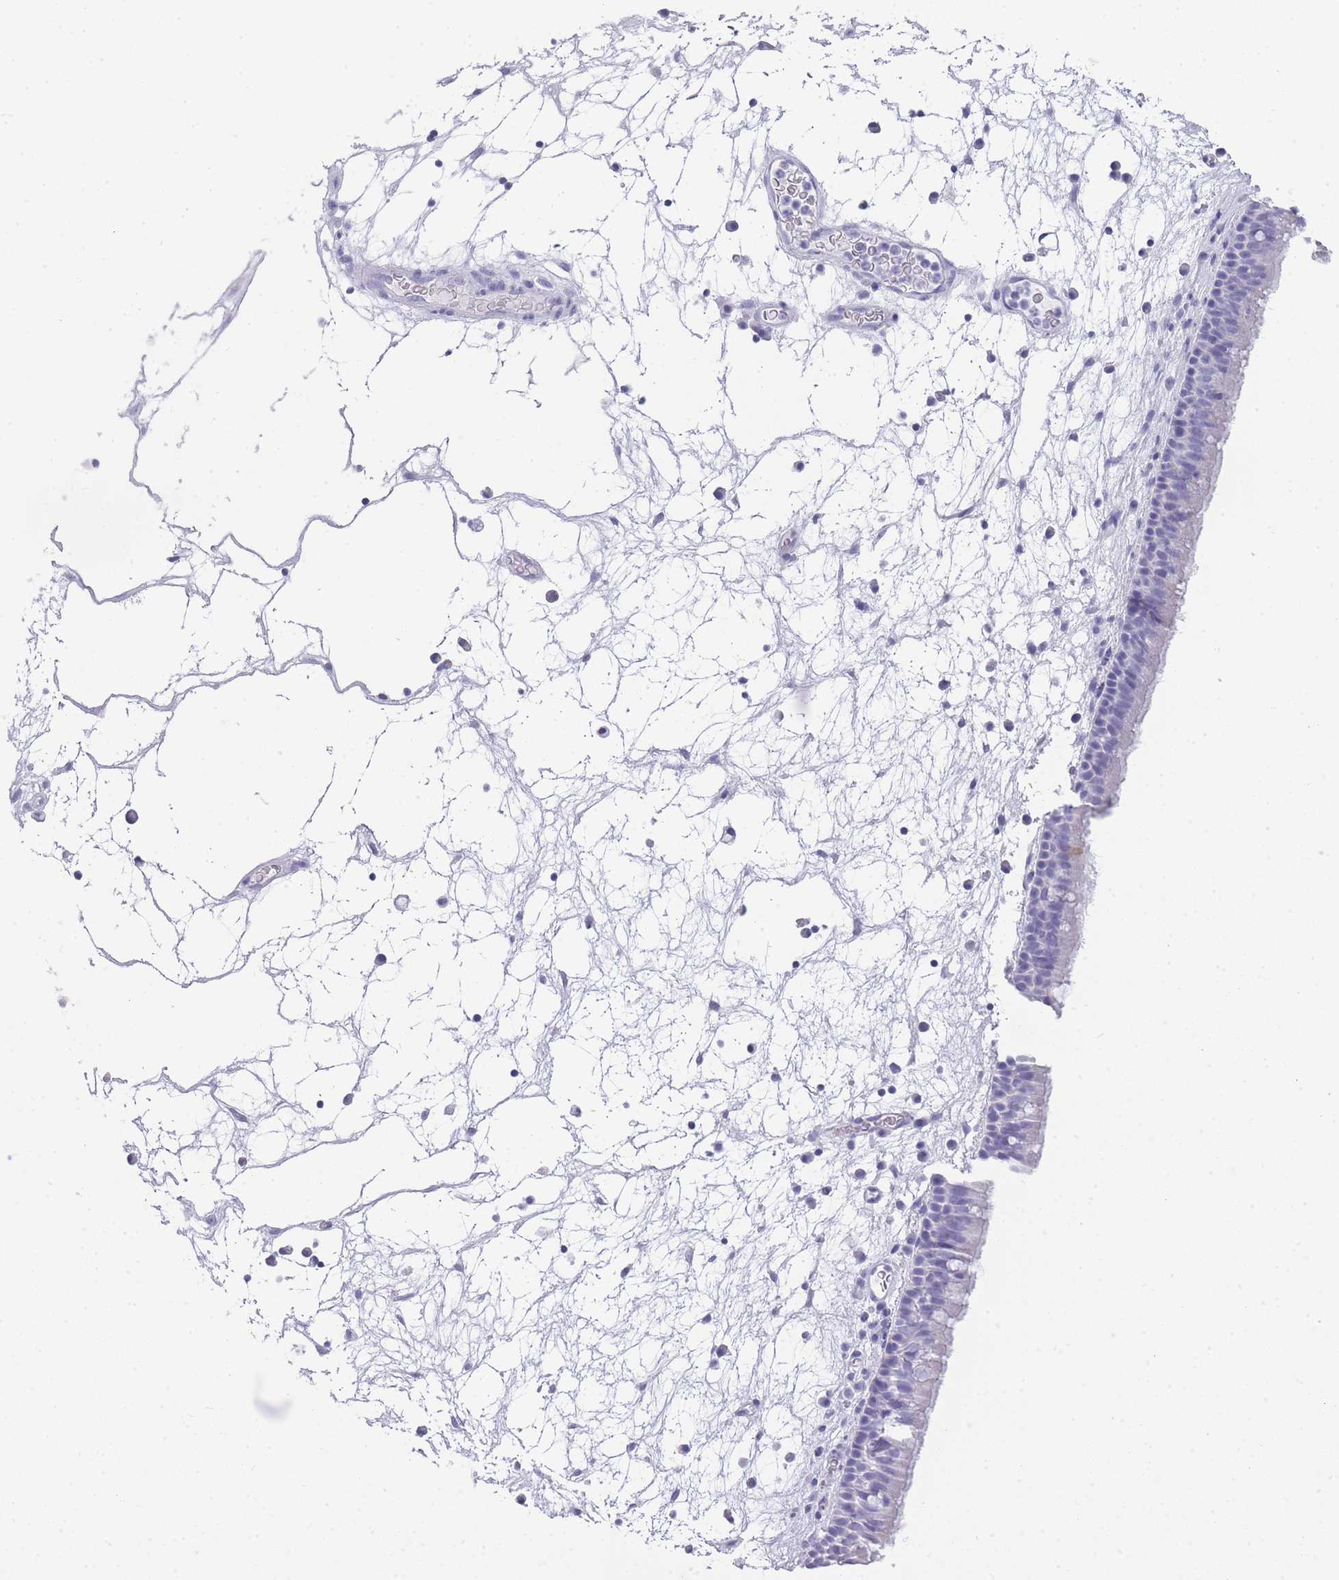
{"staining": {"intensity": "negative", "quantity": "none", "location": "none"}, "tissue": "nasopharynx", "cell_type": "Respiratory epithelial cells", "image_type": "normal", "snomed": [{"axis": "morphology", "description": "Normal tissue, NOS"}, {"axis": "morphology", "description": "Inflammation, NOS"}, {"axis": "morphology", "description": "Malignant melanoma, Metastatic site"}, {"axis": "topography", "description": "Nasopharynx"}], "caption": "Immunohistochemical staining of benign human nasopharynx displays no significant expression in respiratory epithelial cells.", "gene": "INS", "patient": {"sex": "male", "age": 70}}